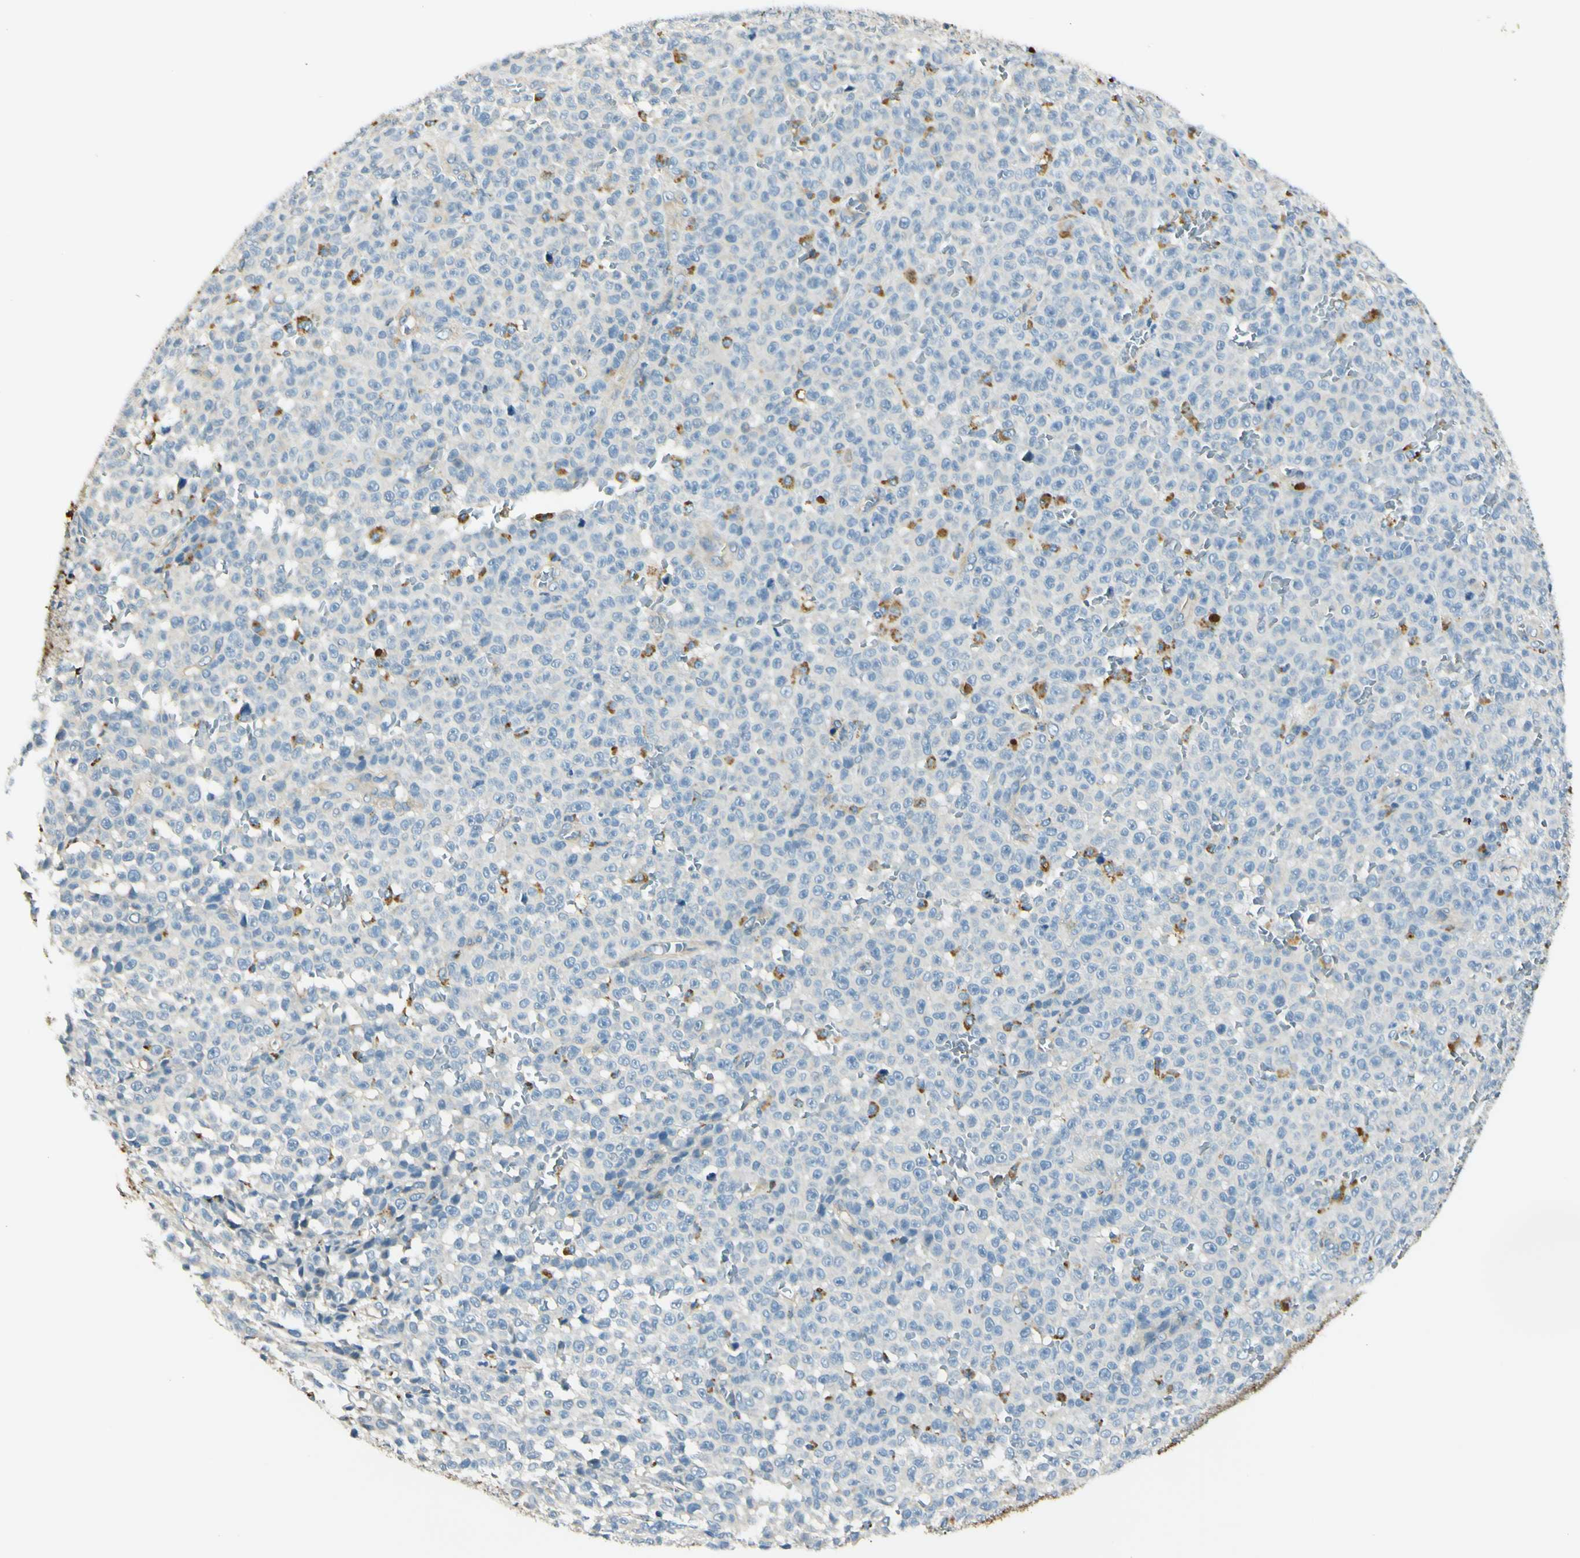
{"staining": {"intensity": "moderate", "quantity": "<25%", "location": "cytoplasmic/membranous"}, "tissue": "melanoma", "cell_type": "Tumor cells", "image_type": "cancer", "snomed": [{"axis": "morphology", "description": "Malignant melanoma, NOS"}, {"axis": "topography", "description": "Skin"}], "caption": "High-power microscopy captured an immunohistochemistry micrograph of melanoma, revealing moderate cytoplasmic/membranous staining in about <25% of tumor cells. The protein of interest is shown in brown color, while the nuclei are stained blue.", "gene": "LAMA3", "patient": {"sex": "female", "age": 82}}